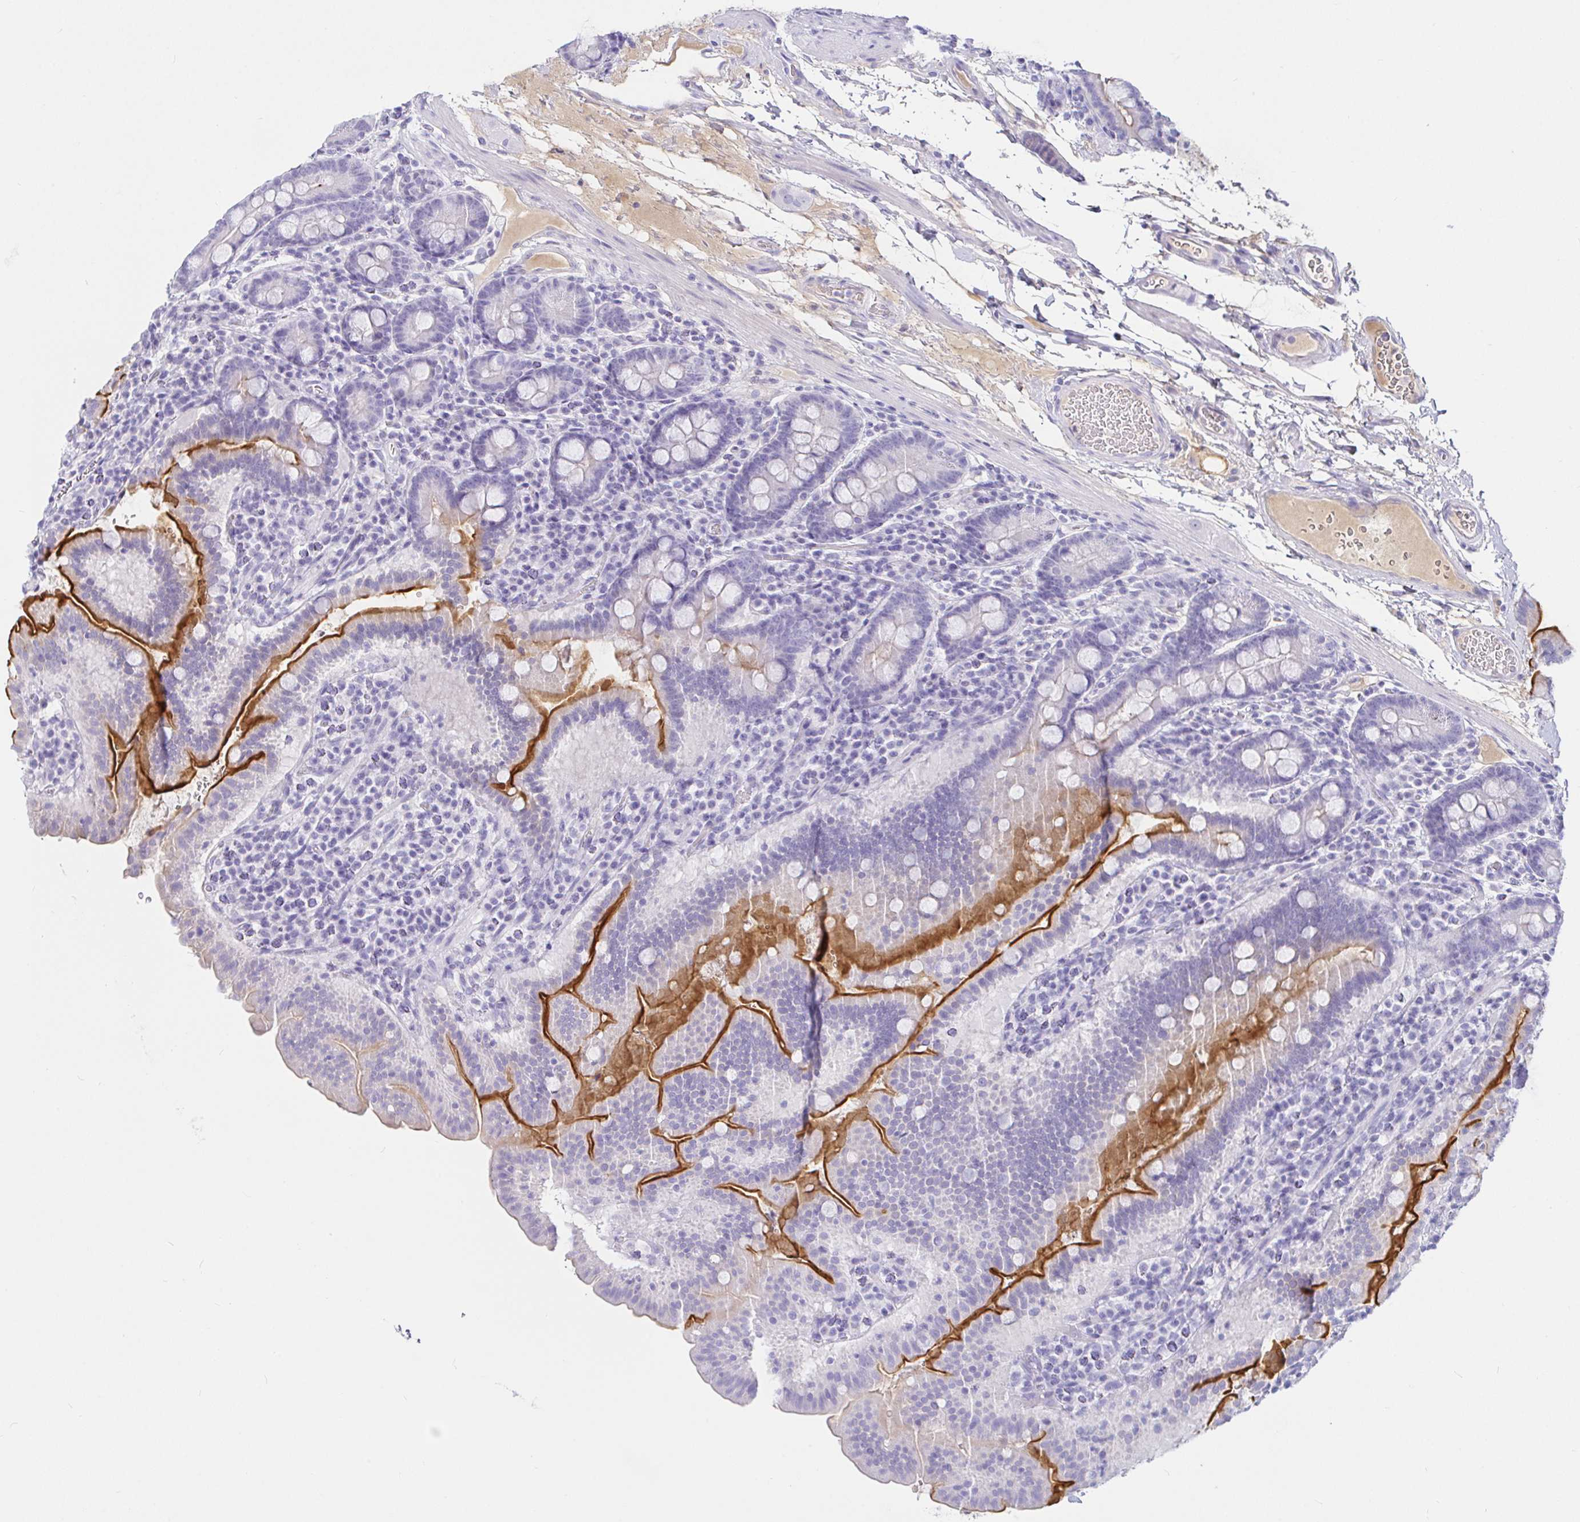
{"staining": {"intensity": "strong", "quantity": "25%-75%", "location": "cytoplasmic/membranous"}, "tissue": "small intestine", "cell_type": "Glandular cells", "image_type": "normal", "snomed": [{"axis": "morphology", "description": "Normal tissue, NOS"}, {"axis": "topography", "description": "Small intestine"}], "caption": "An immunohistochemistry (IHC) photomicrograph of normal tissue is shown. Protein staining in brown shows strong cytoplasmic/membranous positivity in small intestine within glandular cells.", "gene": "SAA2", "patient": {"sex": "male", "age": 26}}